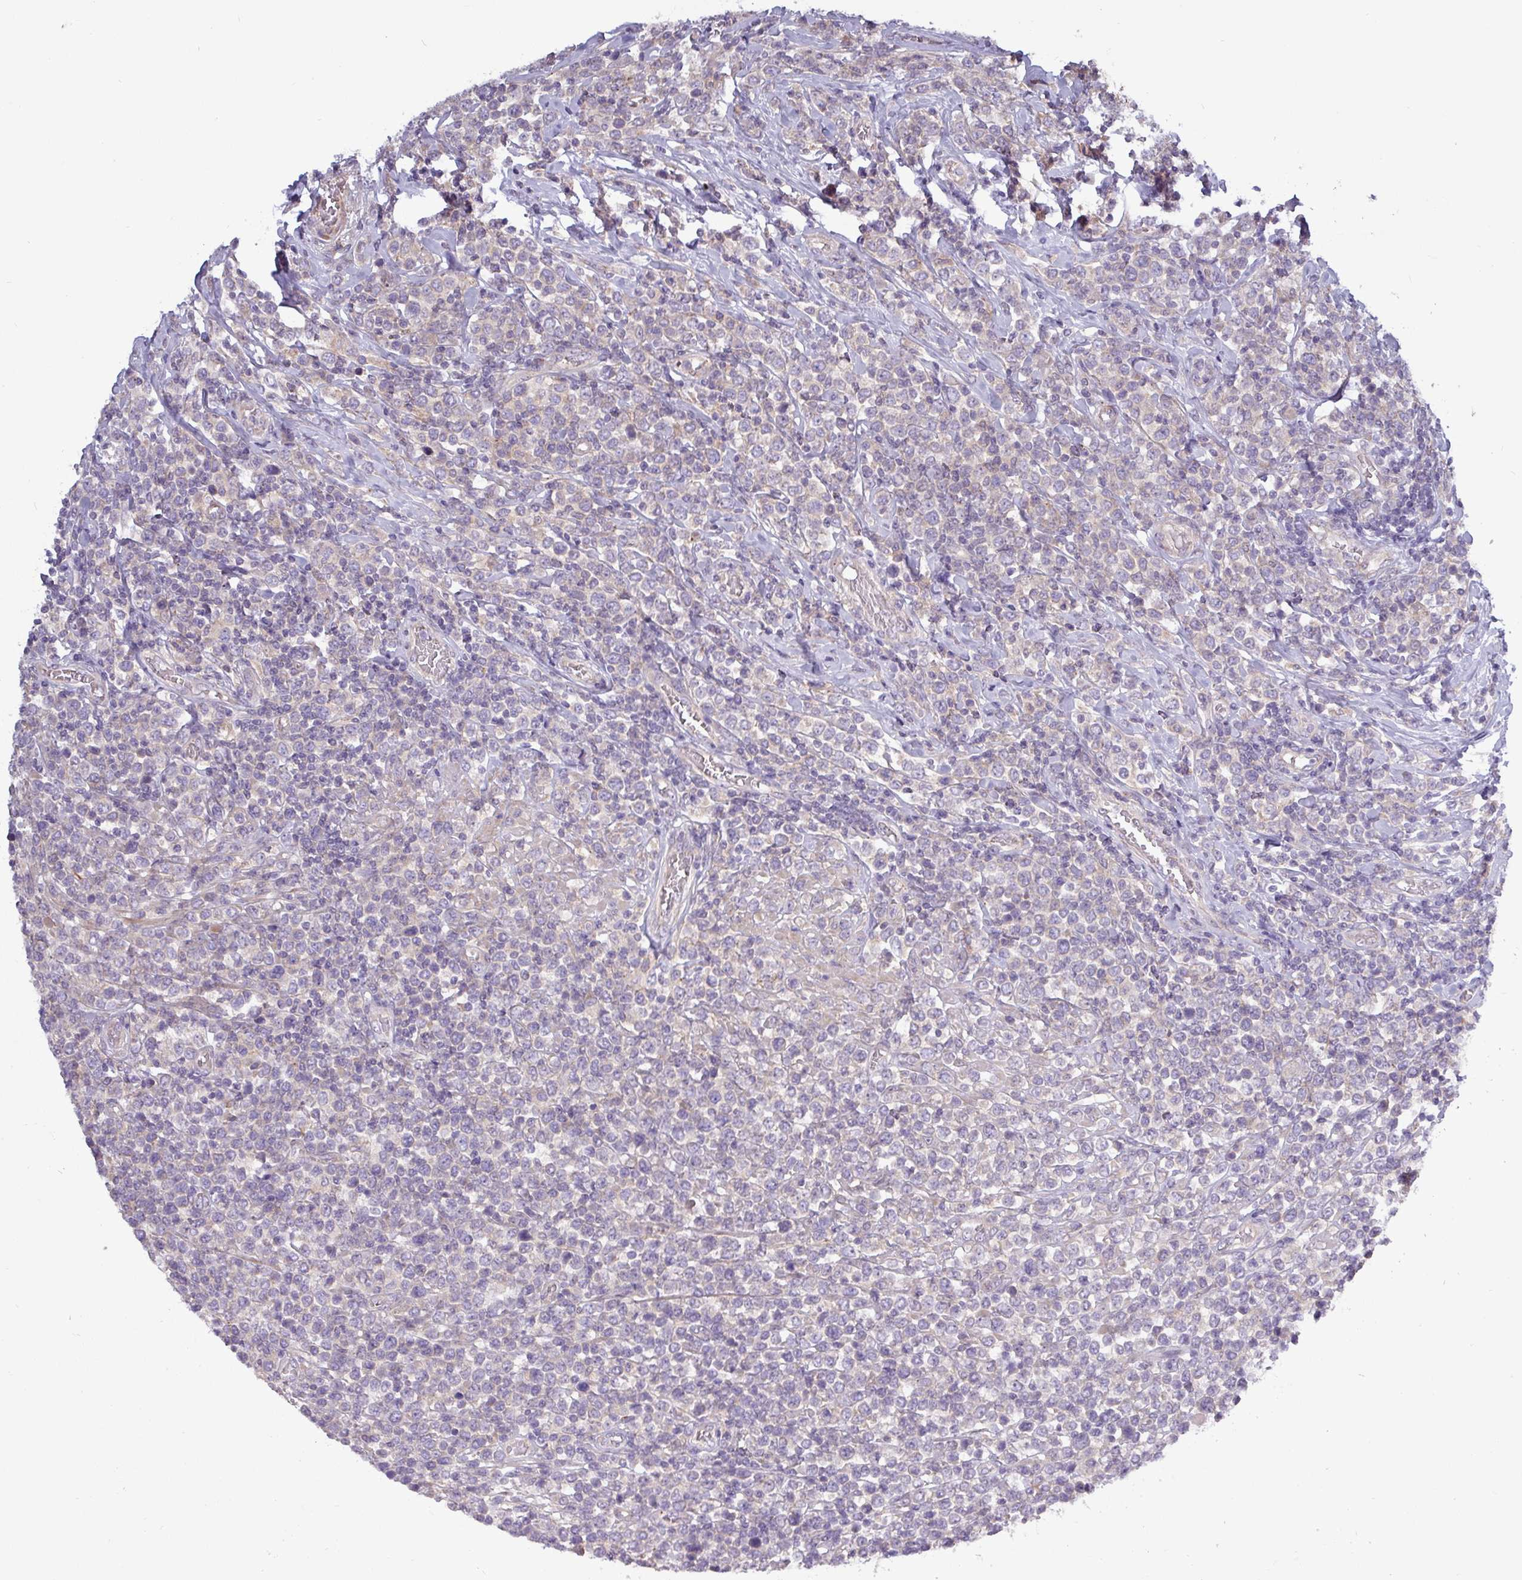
{"staining": {"intensity": "negative", "quantity": "none", "location": "none"}, "tissue": "lymphoma", "cell_type": "Tumor cells", "image_type": "cancer", "snomed": [{"axis": "morphology", "description": "Malignant lymphoma, non-Hodgkin's type, High grade"}, {"axis": "topography", "description": "Soft tissue"}], "caption": "Tumor cells show no significant staining in malignant lymphoma, non-Hodgkin's type (high-grade). (DAB (3,3'-diaminobenzidine) immunohistochemistry (IHC) visualized using brightfield microscopy, high magnification).", "gene": "PLIN2", "patient": {"sex": "female", "age": 56}}